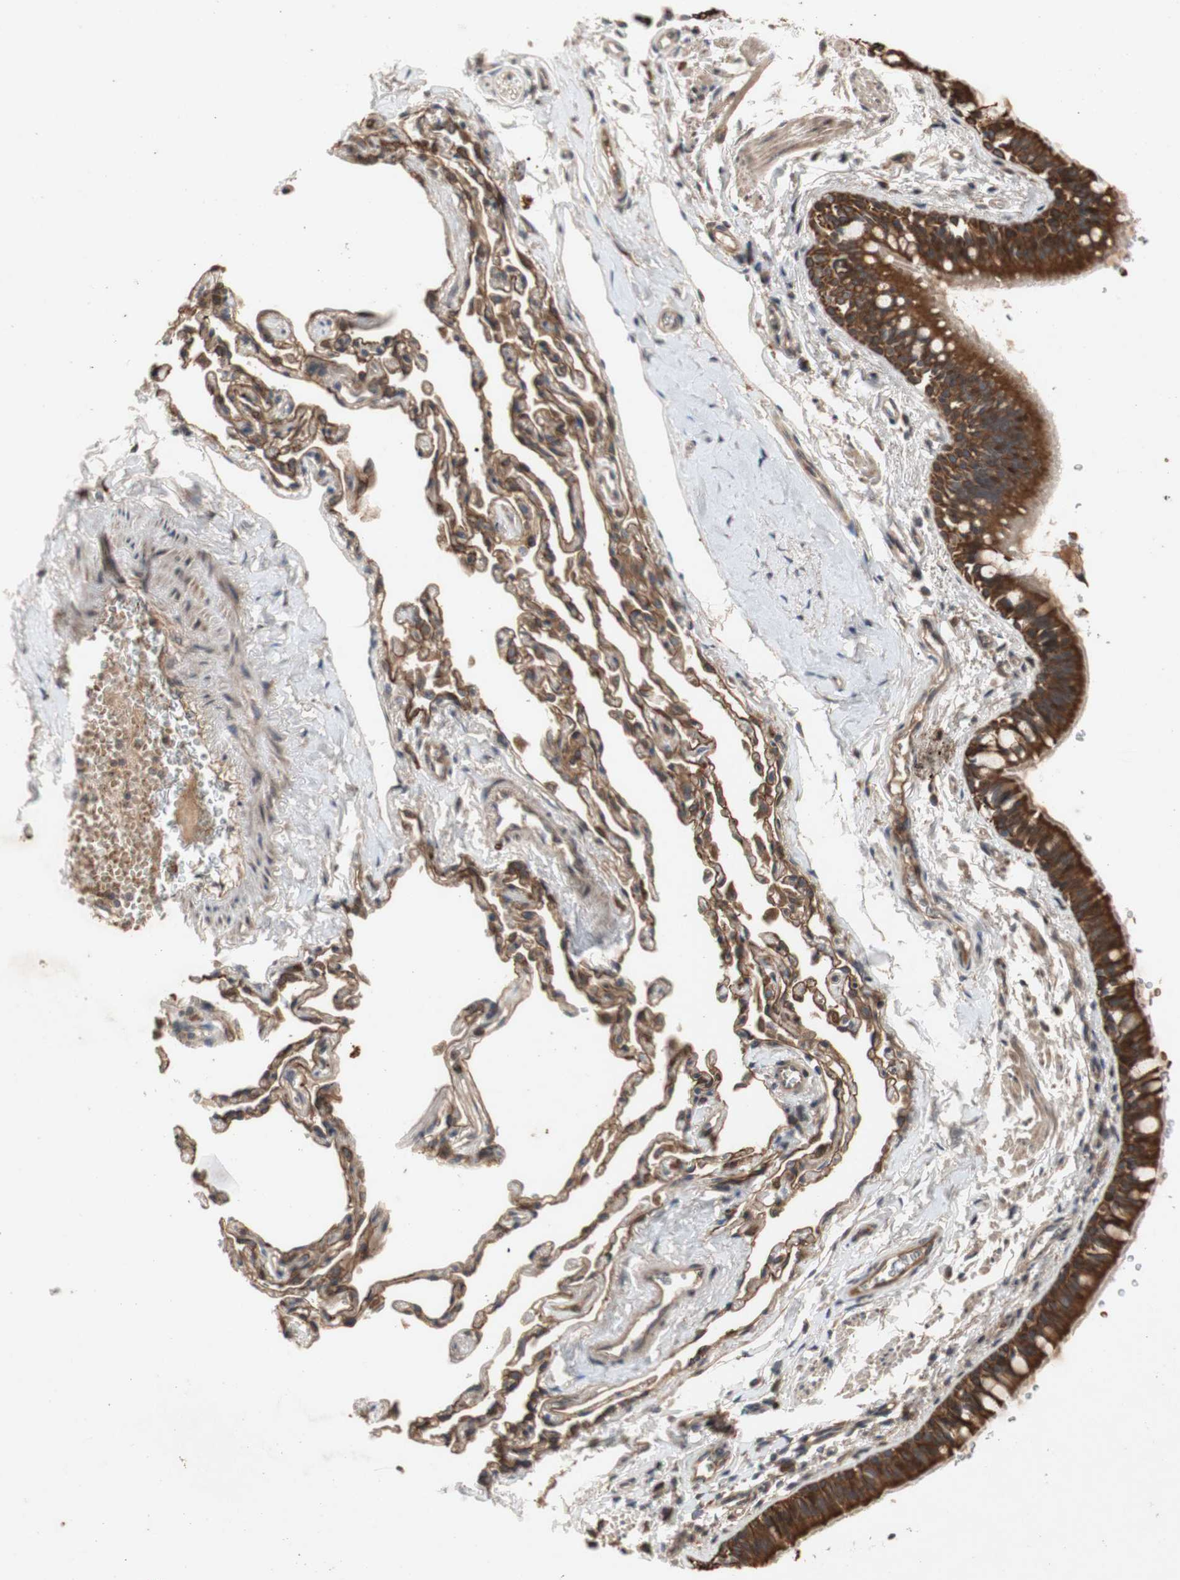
{"staining": {"intensity": "strong", "quantity": ">75%", "location": "cytoplasmic/membranous"}, "tissue": "bronchus", "cell_type": "Respiratory epithelial cells", "image_type": "normal", "snomed": [{"axis": "morphology", "description": "Normal tissue, NOS"}, {"axis": "topography", "description": "Bronchus"}, {"axis": "topography", "description": "Lung"}], "caption": "Immunohistochemistry (IHC) of unremarkable bronchus shows high levels of strong cytoplasmic/membranous staining in about >75% of respiratory epithelial cells.", "gene": "PKN1", "patient": {"sex": "male", "age": 64}}